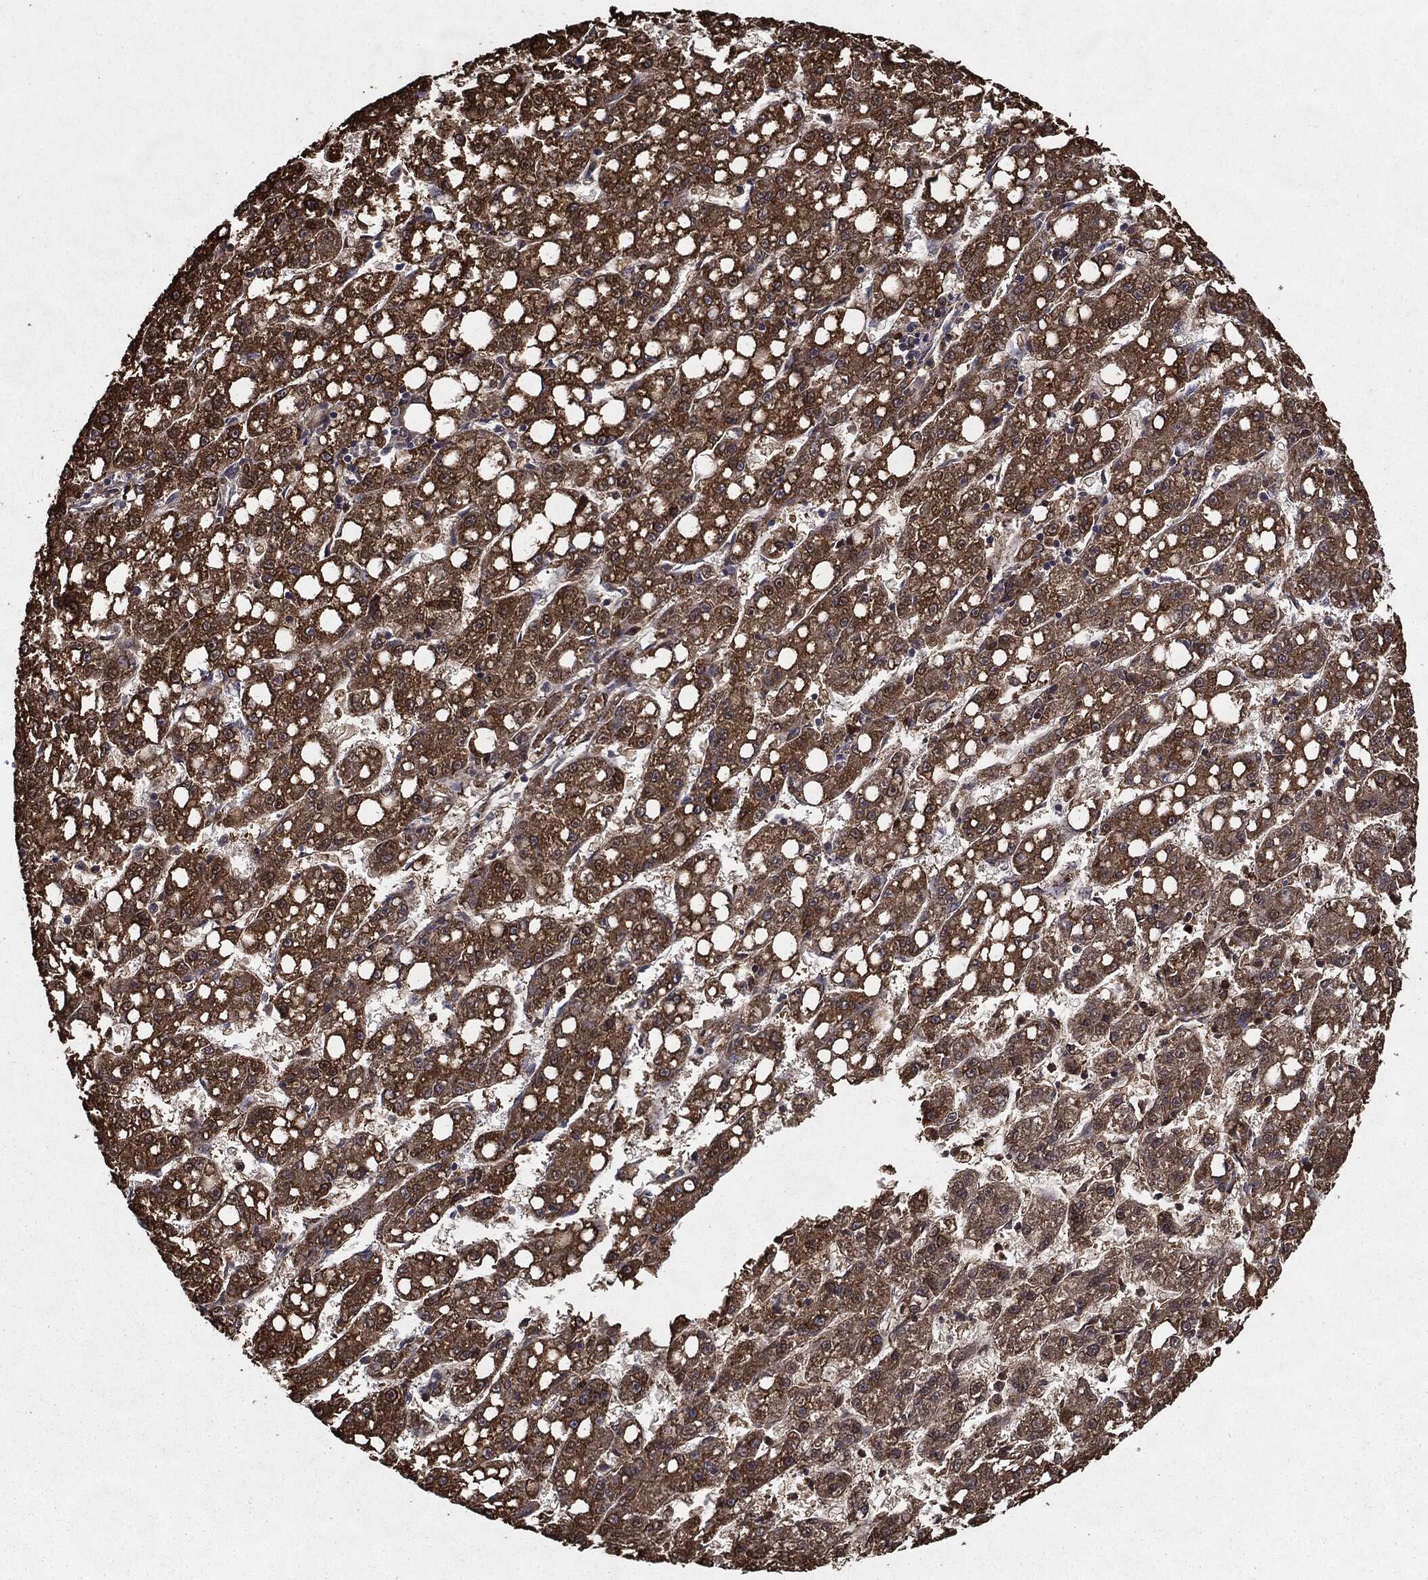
{"staining": {"intensity": "moderate", "quantity": ">75%", "location": "cytoplasmic/membranous"}, "tissue": "liver cancer", "cell_type": "Tumor cells", "image_type": "cancer", "snomed": [{"axis": "morphology", "description": "Carcinoma, Hepatocellular, NOS"}, {"axis": "topography", "description": "Liver"}], "caption": "Hepatocellular carcinoma (liver) stained with a brown dye shows moderate cytoplasmic/membranous positive positivity in about >75% of tumor cells.", "gene": "HDAC5", "patient": {"sex": "female", "age": 65}}